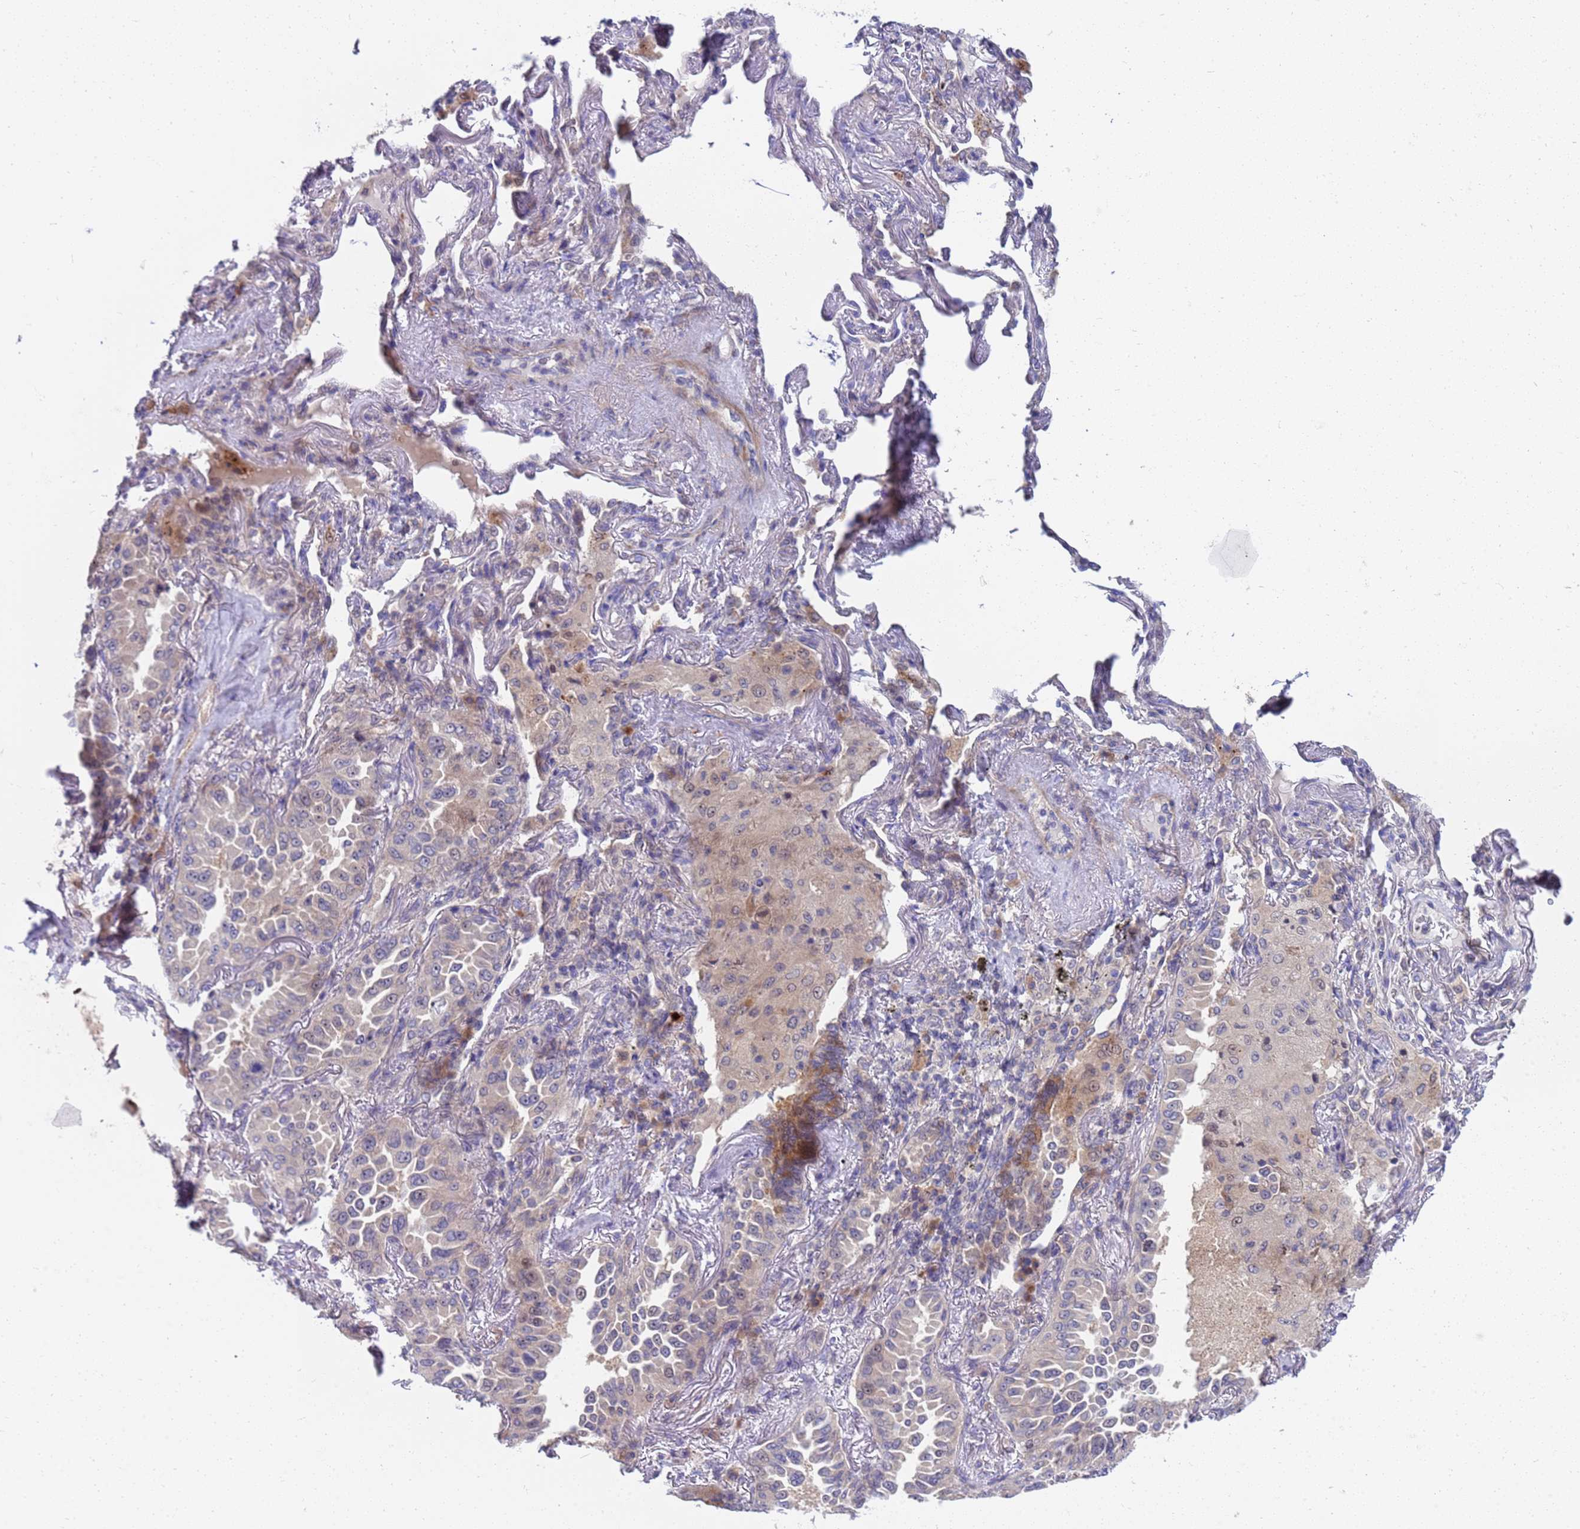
{"staining": {"intensity": "negative", "quantity": "none", "location": "none"}, "tissue": "lung cancer", "cell_type": "Tumor cells", "image_type": "cancer", "snomed": [{"axis": "morphology", "description": "Adenocarcinoma, NOS"}, {"axis": "topography", "description": "Lung"}], "caption": "A photomicrograph of lung cancer stained for a protein shows no brown staining in tumor cells.", "gene": "ENOSF1", "patient": {"sex": "female", "age": 69}}